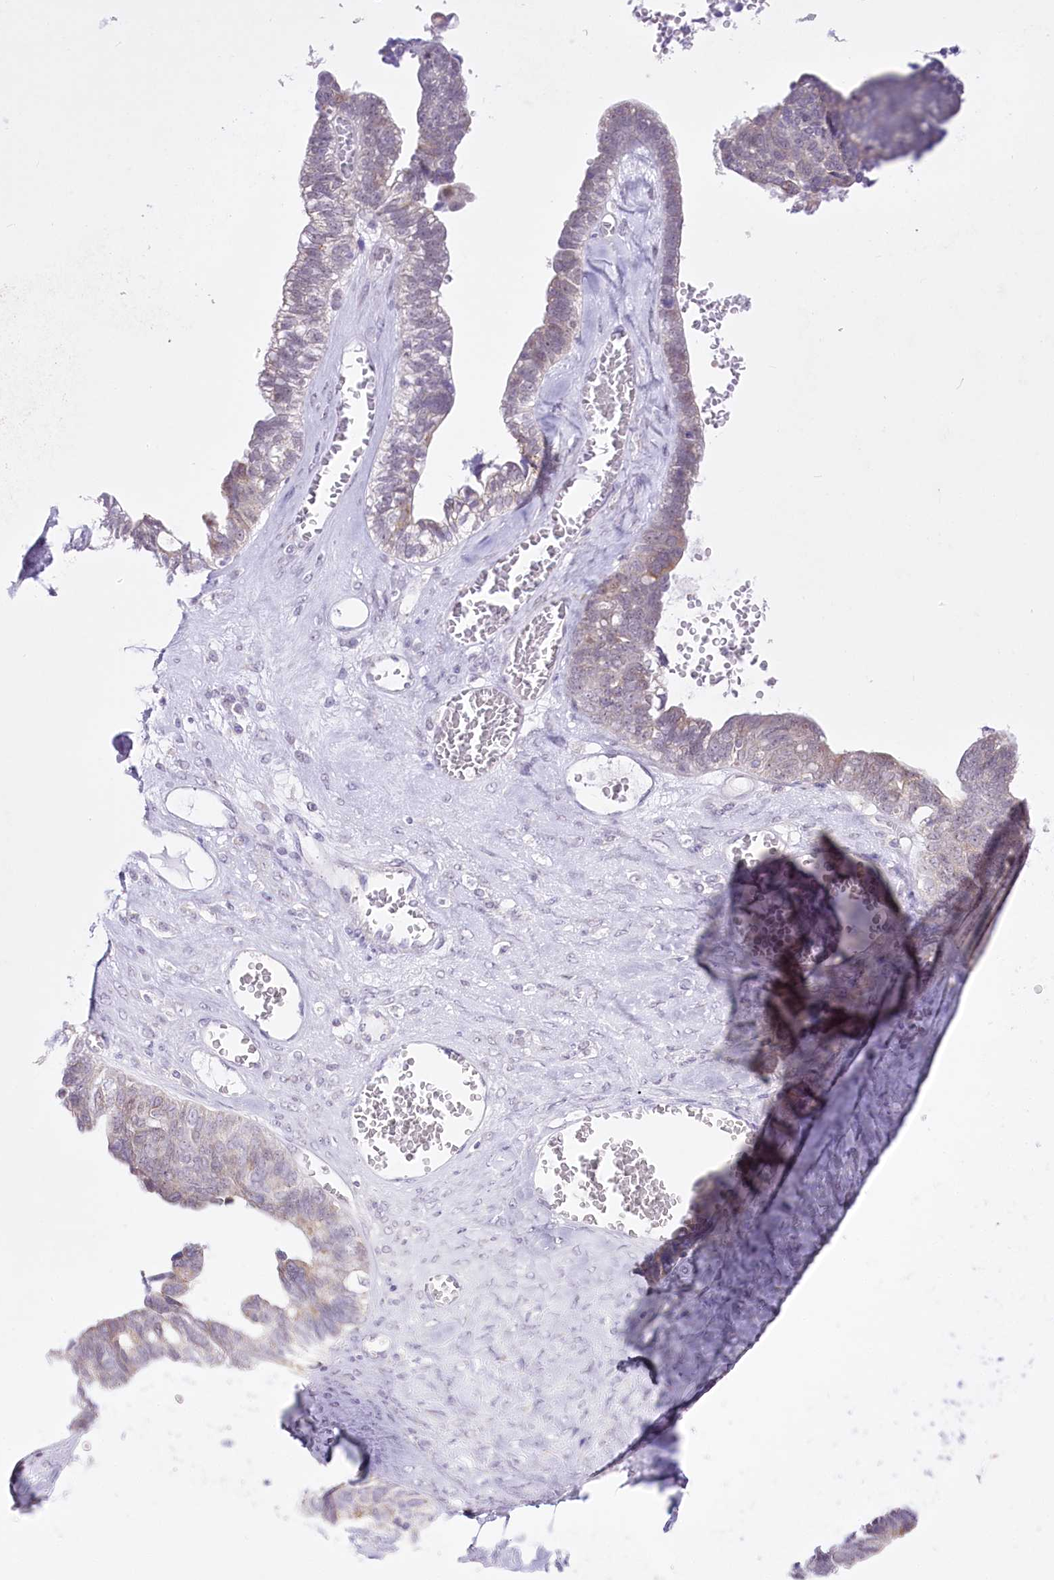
{"staining": {"intensity": "negative", "quantity": "none", "location": "none"}, "tissue": "ovarian cancer", "cell_type": "Tumor cells", "image_type": "cancer", "snomed": [{"axis": "morphology", "description": "Cystadenocarcinoma, serous, NOS"}, {"axis": "topography", "description": "Ovary"}], "caption": "The photomicrograph exhibits no staining of tumor cells in ovarian cancer (serous cystadenocarcinoma). The staining is performed using DAB brown chromogen with nuclei counter-stained in using hematoxylin.", "gene": "BEND7", "patient": {"sex": "female", "age": 79}}